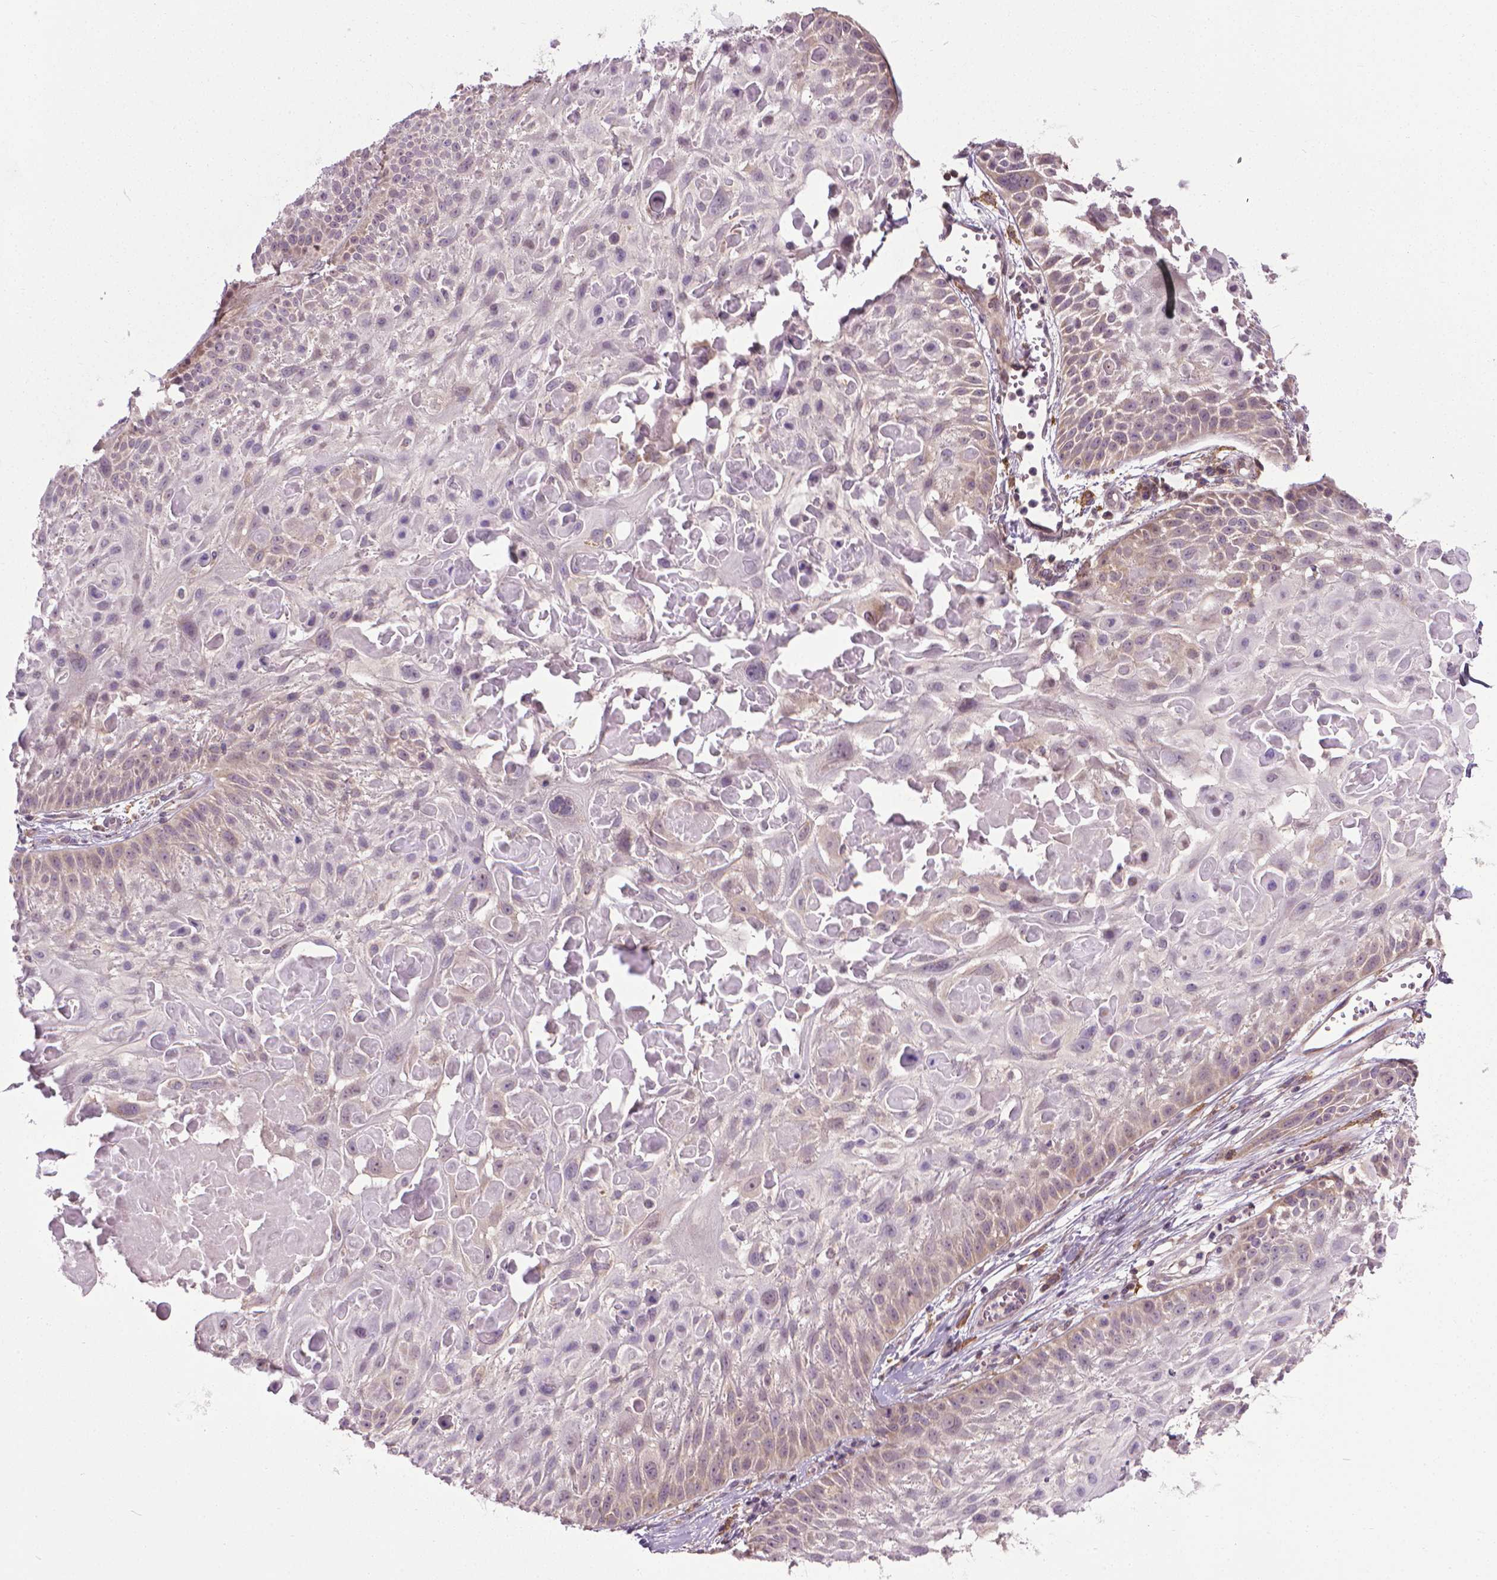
{"staining": {"intensity": "weak", "quantity": "<25%", "location": "cytoplasmic/membranous"}, "tissue": "skin cancer", "cell_type": "Tumor cells", "image_type": "cancer", "snomed": [{"axis": "morphology", "description": "Squamous cell carcinoma, NOS"}, {"axis": "topography", "description": "Skin"}, {"axis": "topography", "description": "Anal"}], "caption": "IHC photomicrograph of neoplastic tissue: human skin cancer (squamous cell carcinoma) stained with DAB (3,3'-diaminobenzidine) exhibits no significant protein positivity in tumor cells. (Stains: DAB (3,3'-diaminobenzidine) IHC with hematoxylin counter stain, Microscopy: brightfield microscopy at high magnification).", "gene": "PRAG1", "patient": {"sex": "female", "age": 75}}